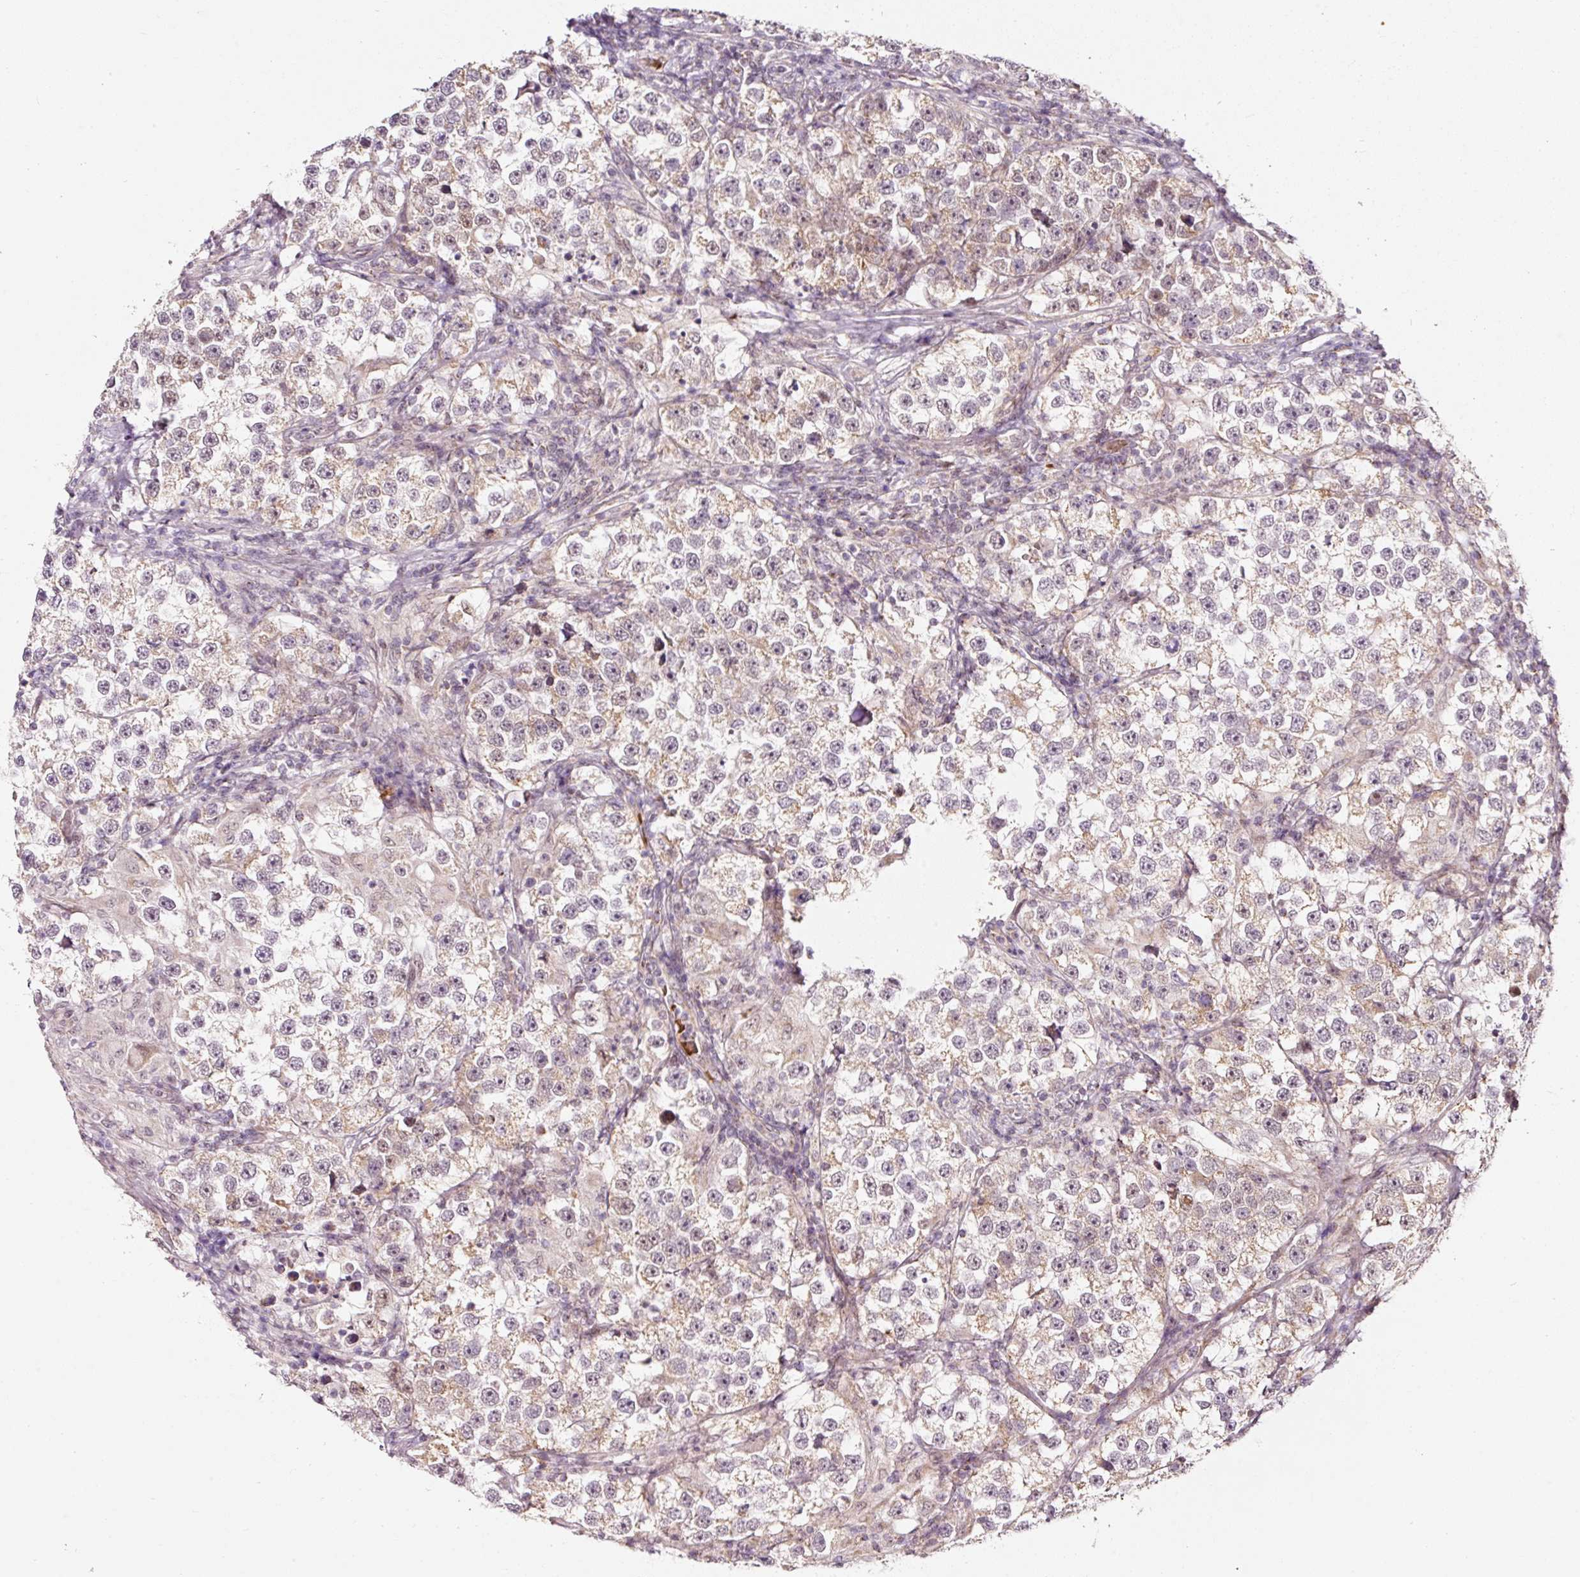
{"staining": {"intensity": "weak", "quantity": "25%-75%", "location": "cytoplasmic/membranous"}, "tissue": "testis cancer", "cell_type": "Tumor cells", "image_type": "cancer", "snomed": [{"axis": "morphology", "description": "Seminoma, NOS"}, {"axis": "topography", "description": "Testis"}], "caption": "Human testis seminoma stained with a brown dye displays weak cytoplasmic/membranous positive expression in about 25%-75% of tumor cells.", "gene": "ZNF460", "patient": {"sex": "male", "age": 46}}